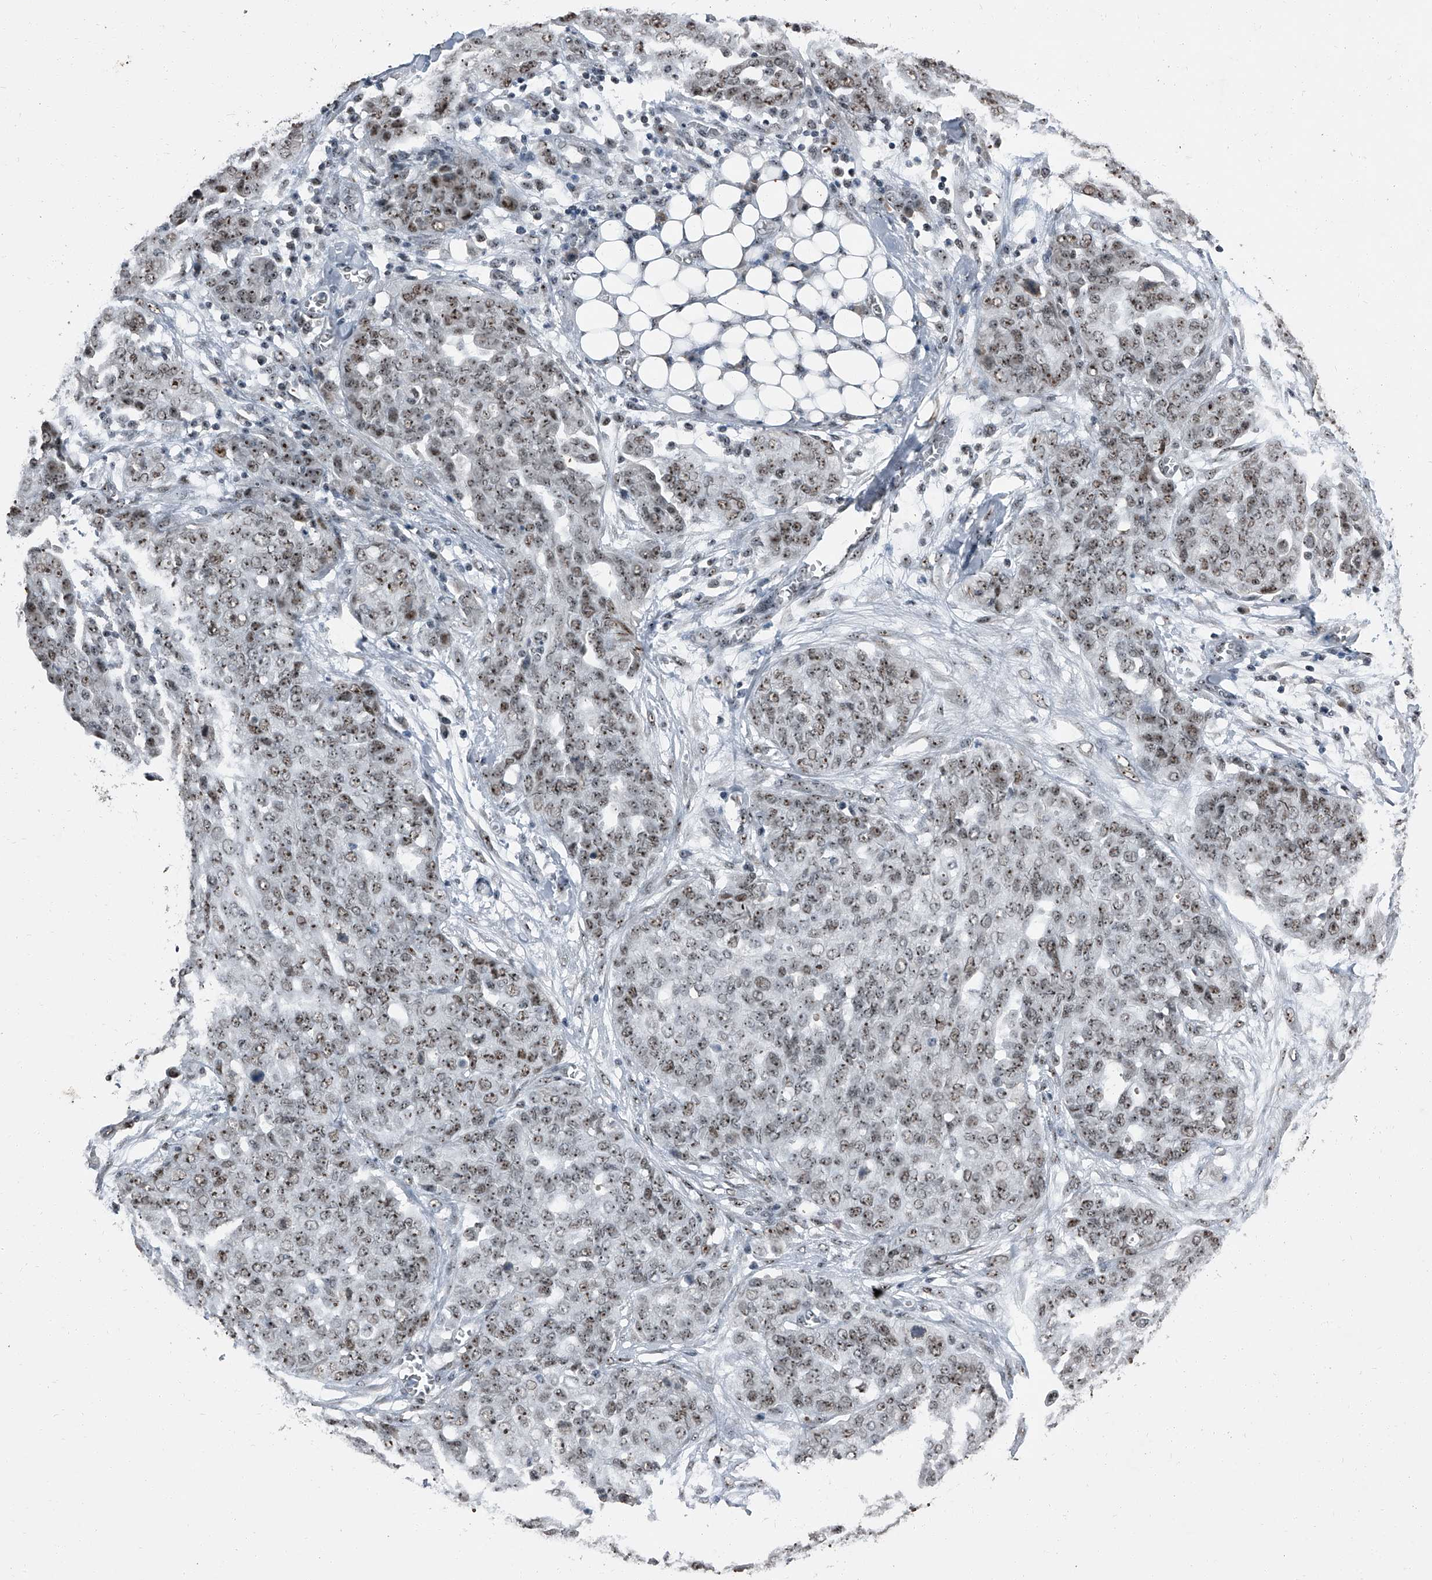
{"staining": {"intensity": "moderate", "quantity": ">75%", "location": "nuclear"}, "tissue": "ovarian cancer", "cell_type": "Tumor cells", "image_type": "cancer", "snomed": [{"axis": "morphology", "description": "Cystadenocarcinoma, serous, NOS"}, {"axis": "topography", "description": "Soft tissue"}, {"axis": "topography", "description": "Ovary"}], "caption": "Moderate nuclear protein expression is present in about >75% of tumor cells in ovarian serous cystadenocarcinoma.", "gene": "TCOF1", "patient": {"sex": "female", "age": 57}}